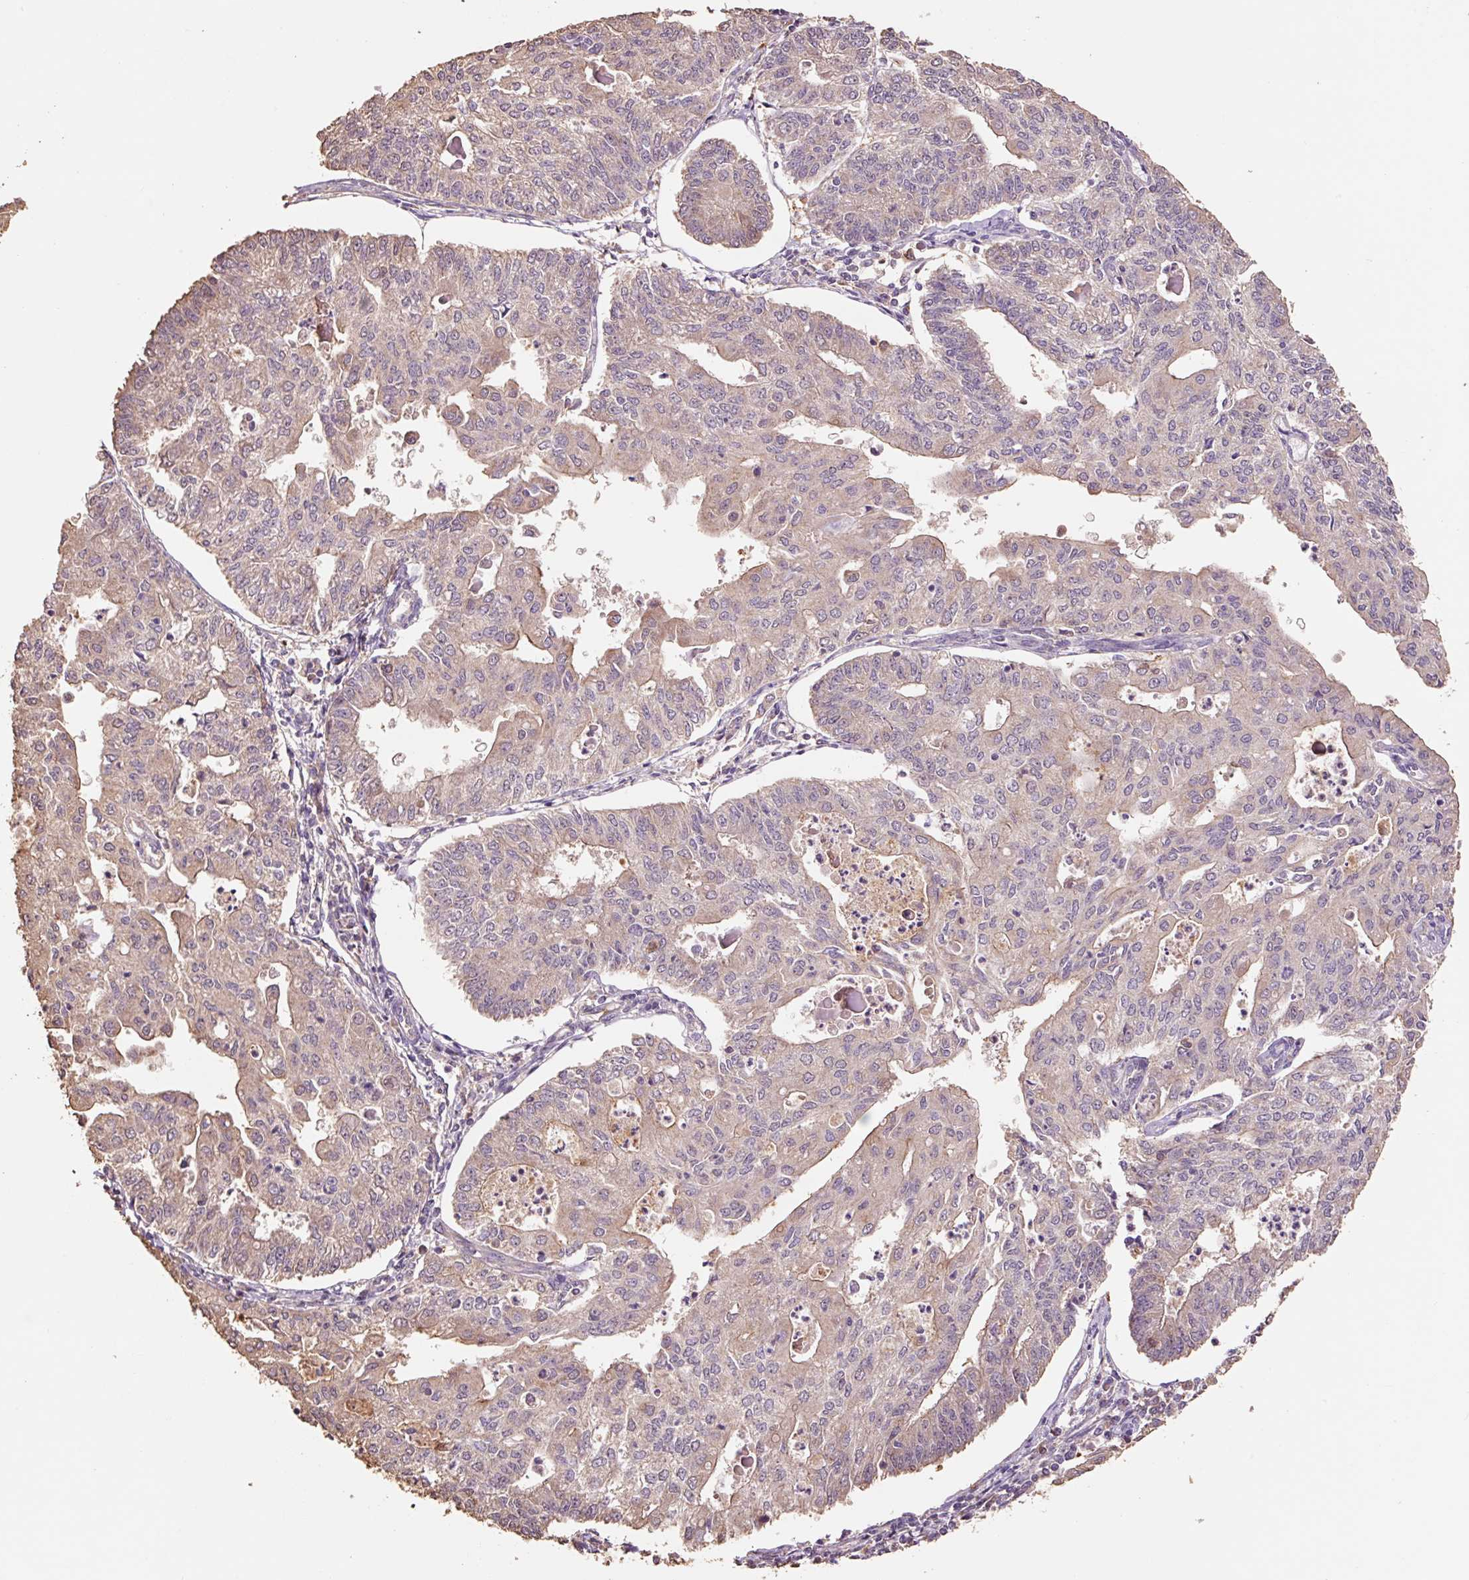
{"staining": {"intensity": "weak", "quantity": ">75%", "location": "cytoplasmic/membranous"}, "tissue": "endometrial cancer", "cell_type": "Tumor cells", "image_type": "cancer", "snomed": [{"axis": "morphology", "description": "Adenocarcinoma, NOS"}, {"axis": "topography", "description": "Endometrium"}], "caption": "Immunohistochemical staining of human endometrial cancer (adenocarcinoma) demonstrates low levels of weak cytoplasmic/membranous positivity in about >75% of tumor cells. Nuclei are stained in blue.", "gene": "HERC2", "patient": {"sex": "female", "age": 56}}